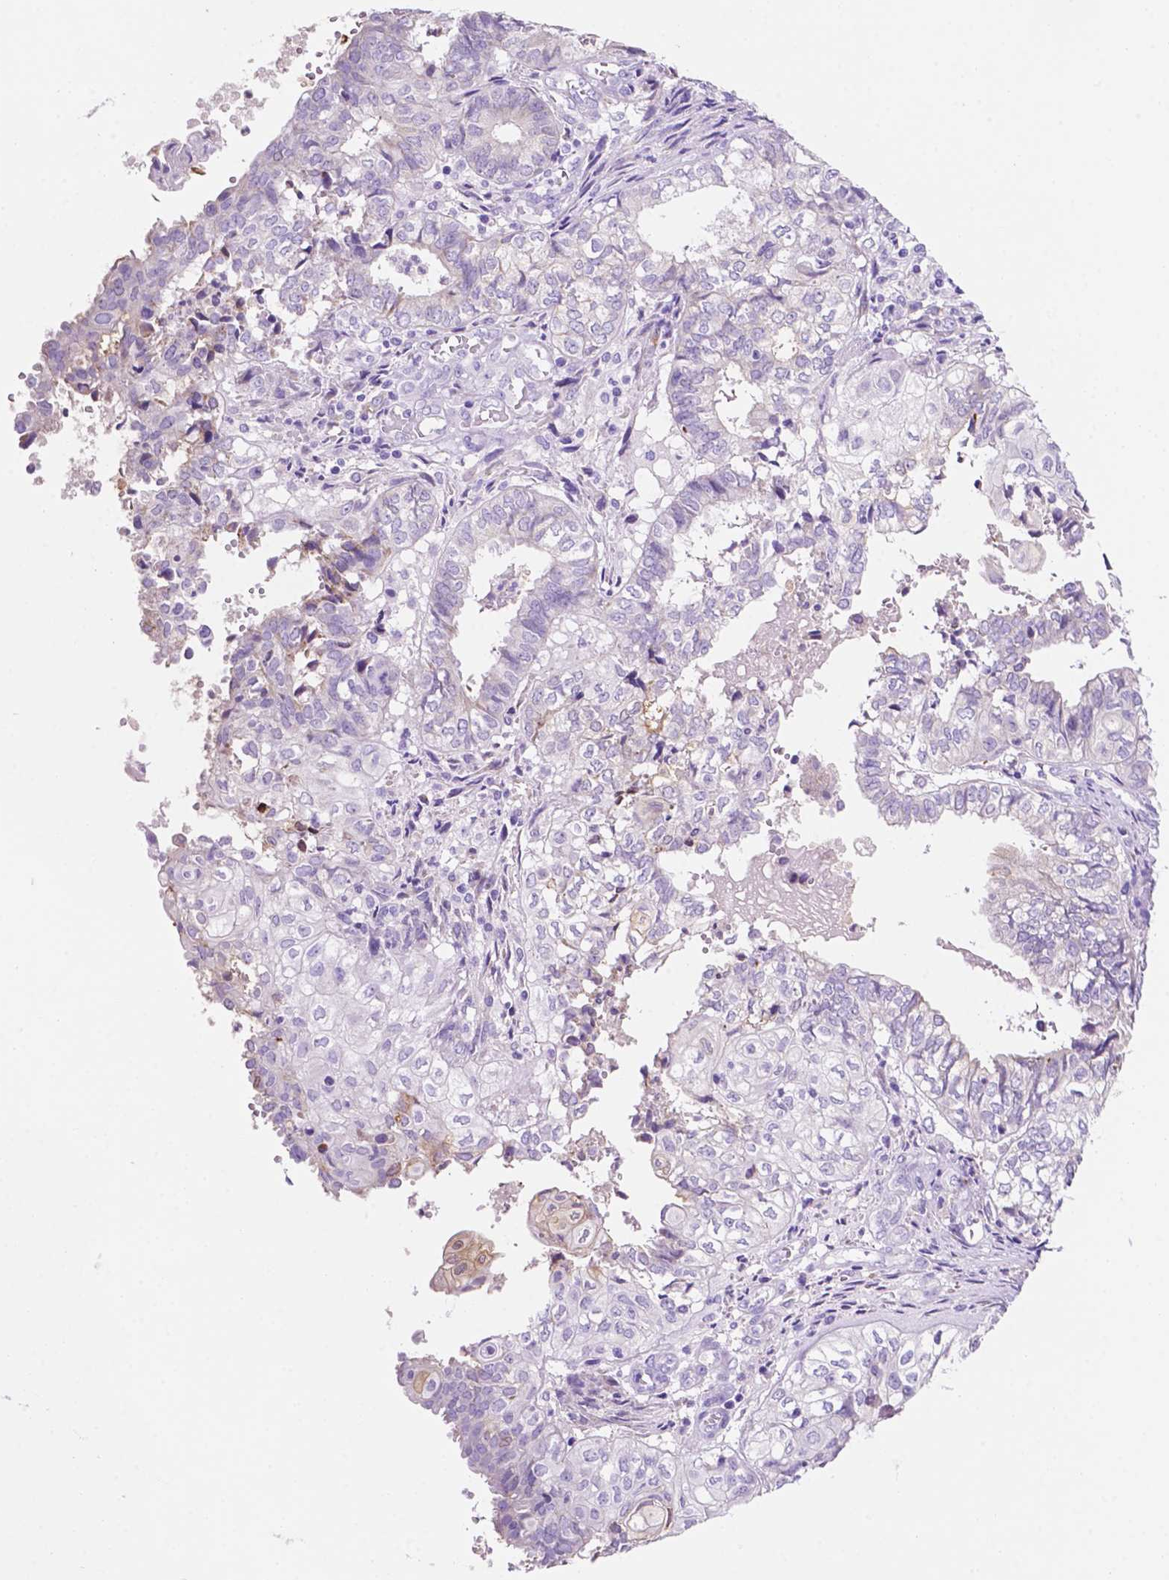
{"staining": {"intensity": "negative", "quantity": "none", "location": "none"}, "tissue": "ovarian cancer", "cell_type": "Tumor cells", "image_type": "cancer", "snomed": [{"axis": "morphology", "description": "Carcinoma, endometroid"}, {"axis": "topography", "description": "Ovary"}], "caption": "Tumor cells are negative for protein expression in human ovarian cancer (endometroid carcinoma).", "gene": "CEACAM7", "patient": {"sex": "female", "age": 64}}